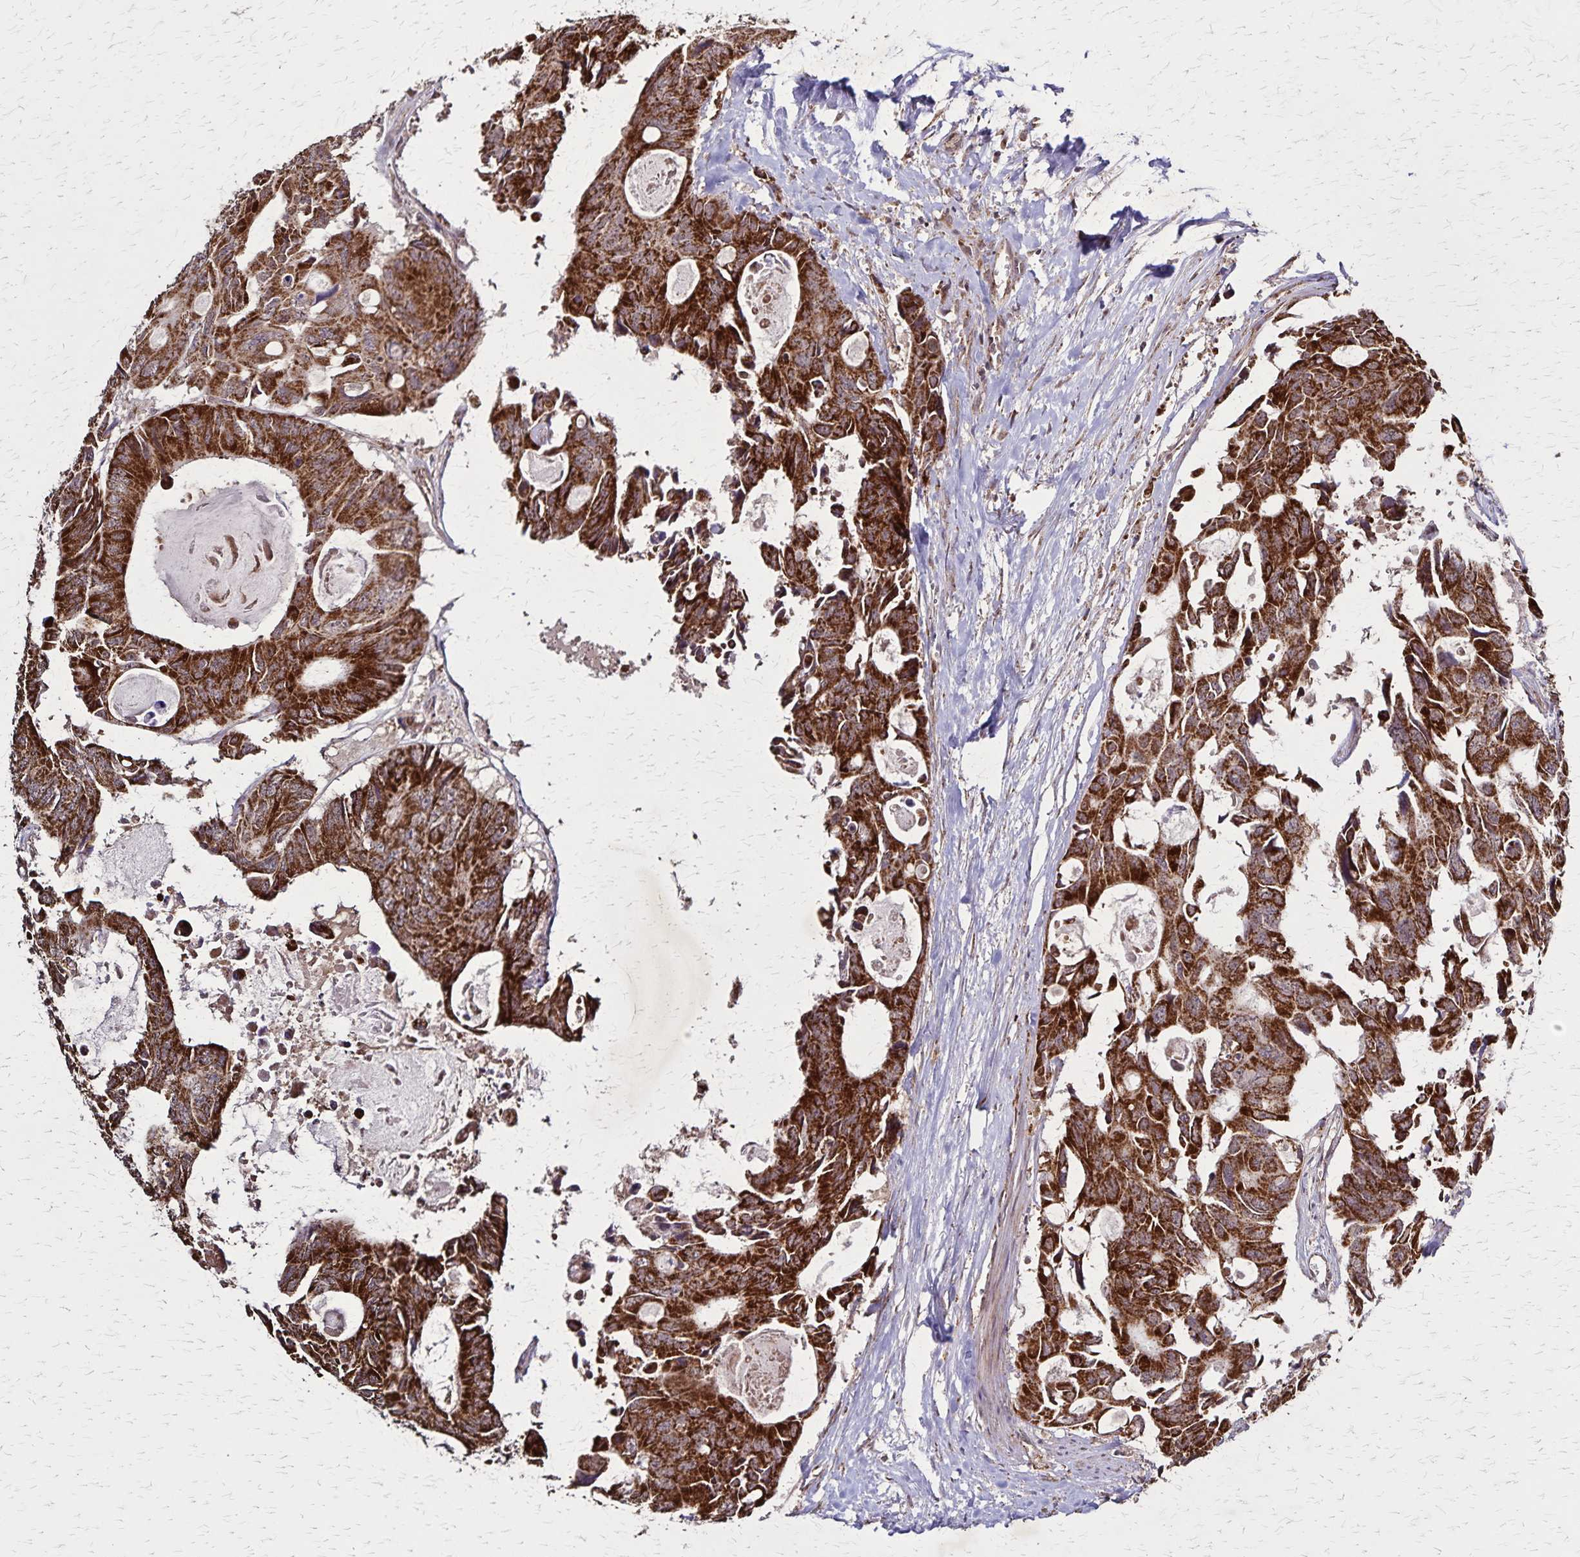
{"staining": {"intensity": "strong", "quantity": ">75%", "location": "cytoplasmic/membranous"}, "tissue": "colorectal cancer", "cell_type": "Tumor cells", "image_type": "cancer", "snomed": [{"axis": "morphology", "description": "Adenocarcinoma, NOS"}, {"axis": "topography", "description": "Rectum"}], "caption": "This histopathology image shows adenocarcinoma (colorectal) stained with immunohistochemistry to label a protein in brown. The cytoplasmic/membranous of tumor cells show strong positivity for the protein. Nuclei are counter-stained blue.", "gene": "NFS1", "patient": {"sex": "male", "age": 76}}